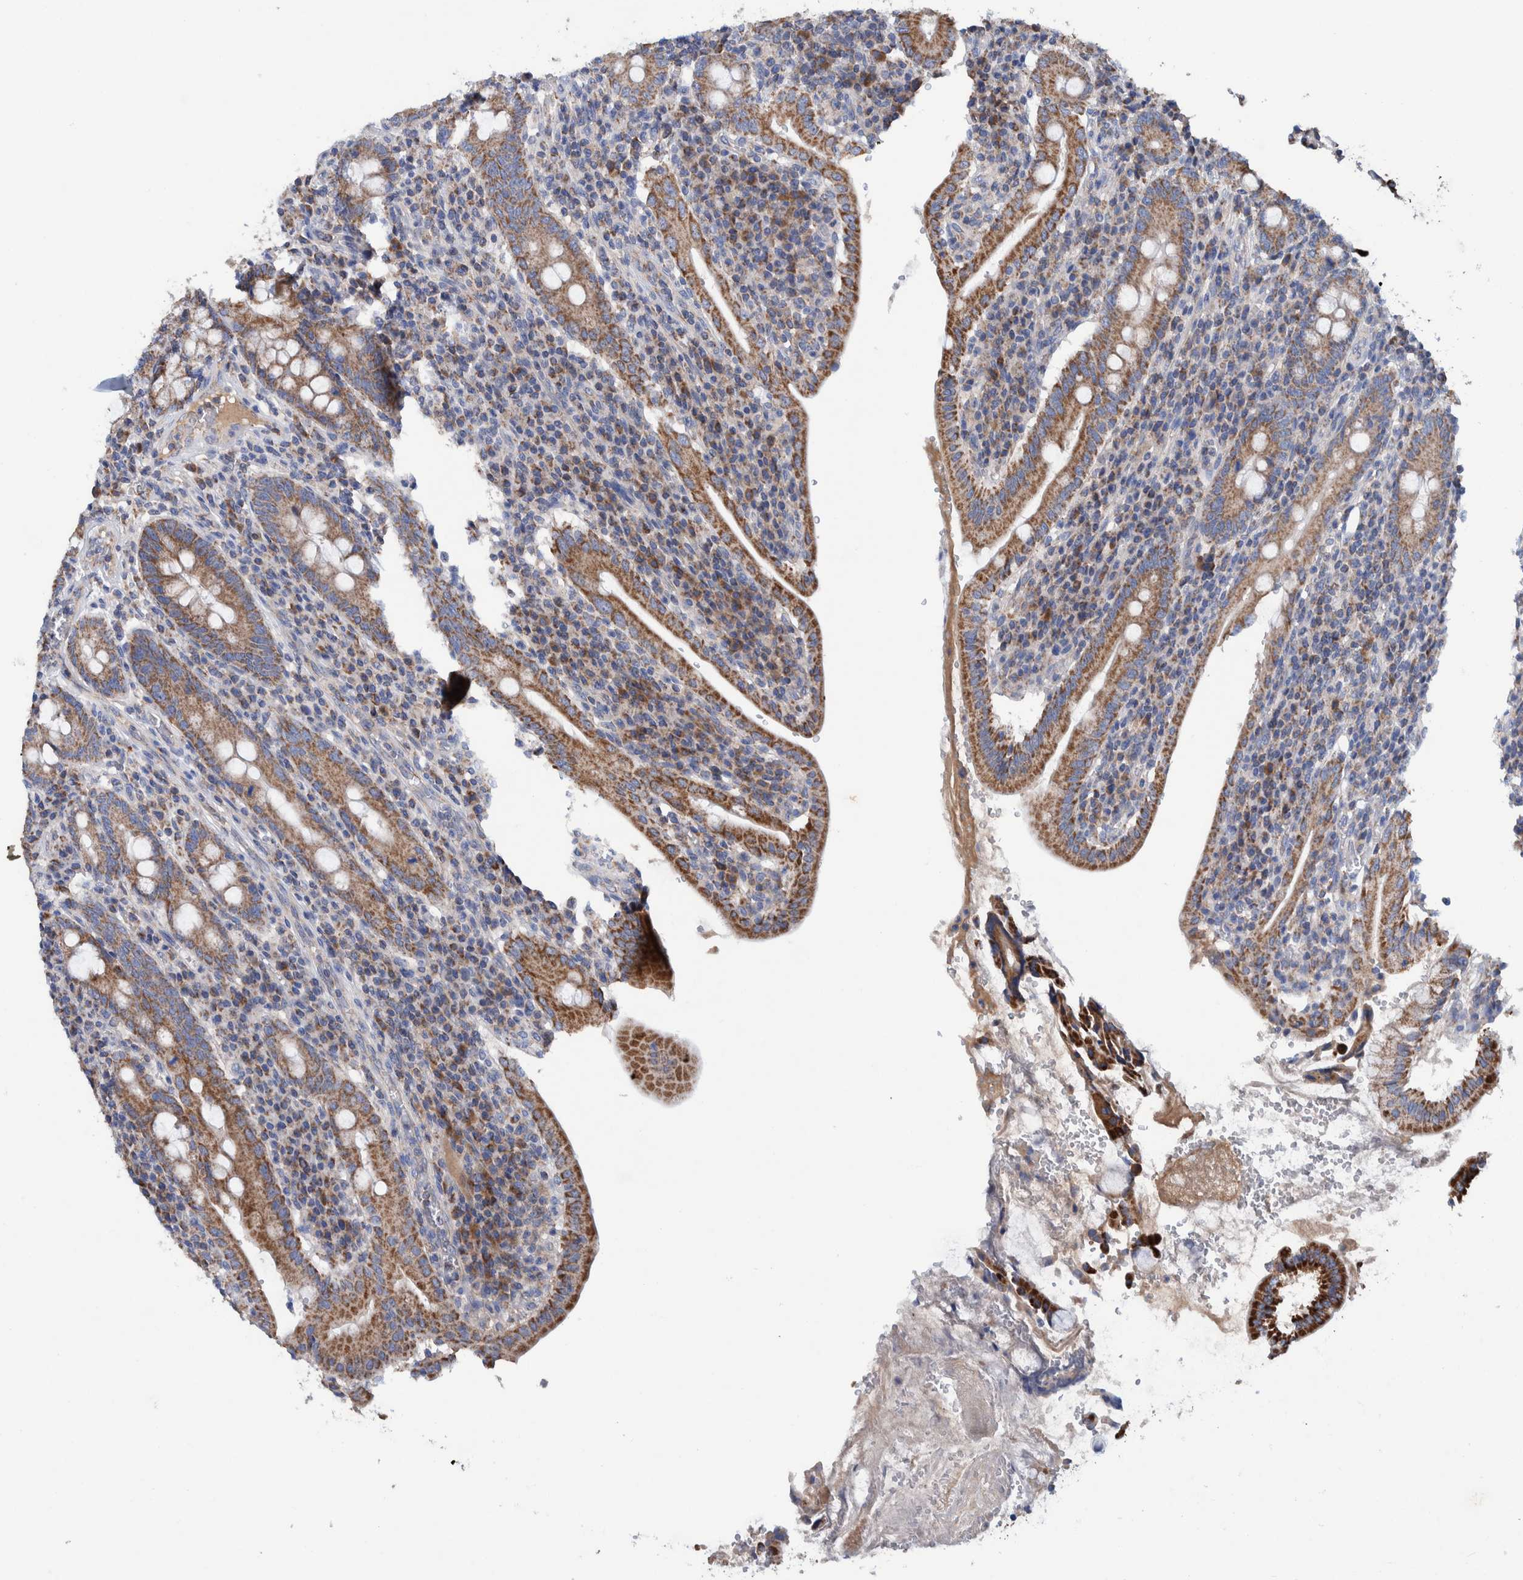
{"staining": {"intensity": "strong", "quantity": ">75%", "location": "cytoplasmic/membranous"}, "tissue": "duodenum", "cell_type": "Glandular cells", "image_type": "normal", "snomed": [{"axis": "morphology", "description": "Normal tissue, NOS"}, {"axis": "morphology", "description": "Adenocarcinoma, NOS"}, {"axis": "topography", "description": "Pancreas"}, {"axis": "topography", "description": "Duodenum"}], "caption": "Immunohistochemistry (IHC) (DAB (3,3'-diaminobenzidine)) staining of unremarkable duodenum demonstrates strong cytoplasmic/membranous protein expression in about >75% of glandular cells.", "gene": "DECR1", "patient": {"sex": "male", "age": 50}}